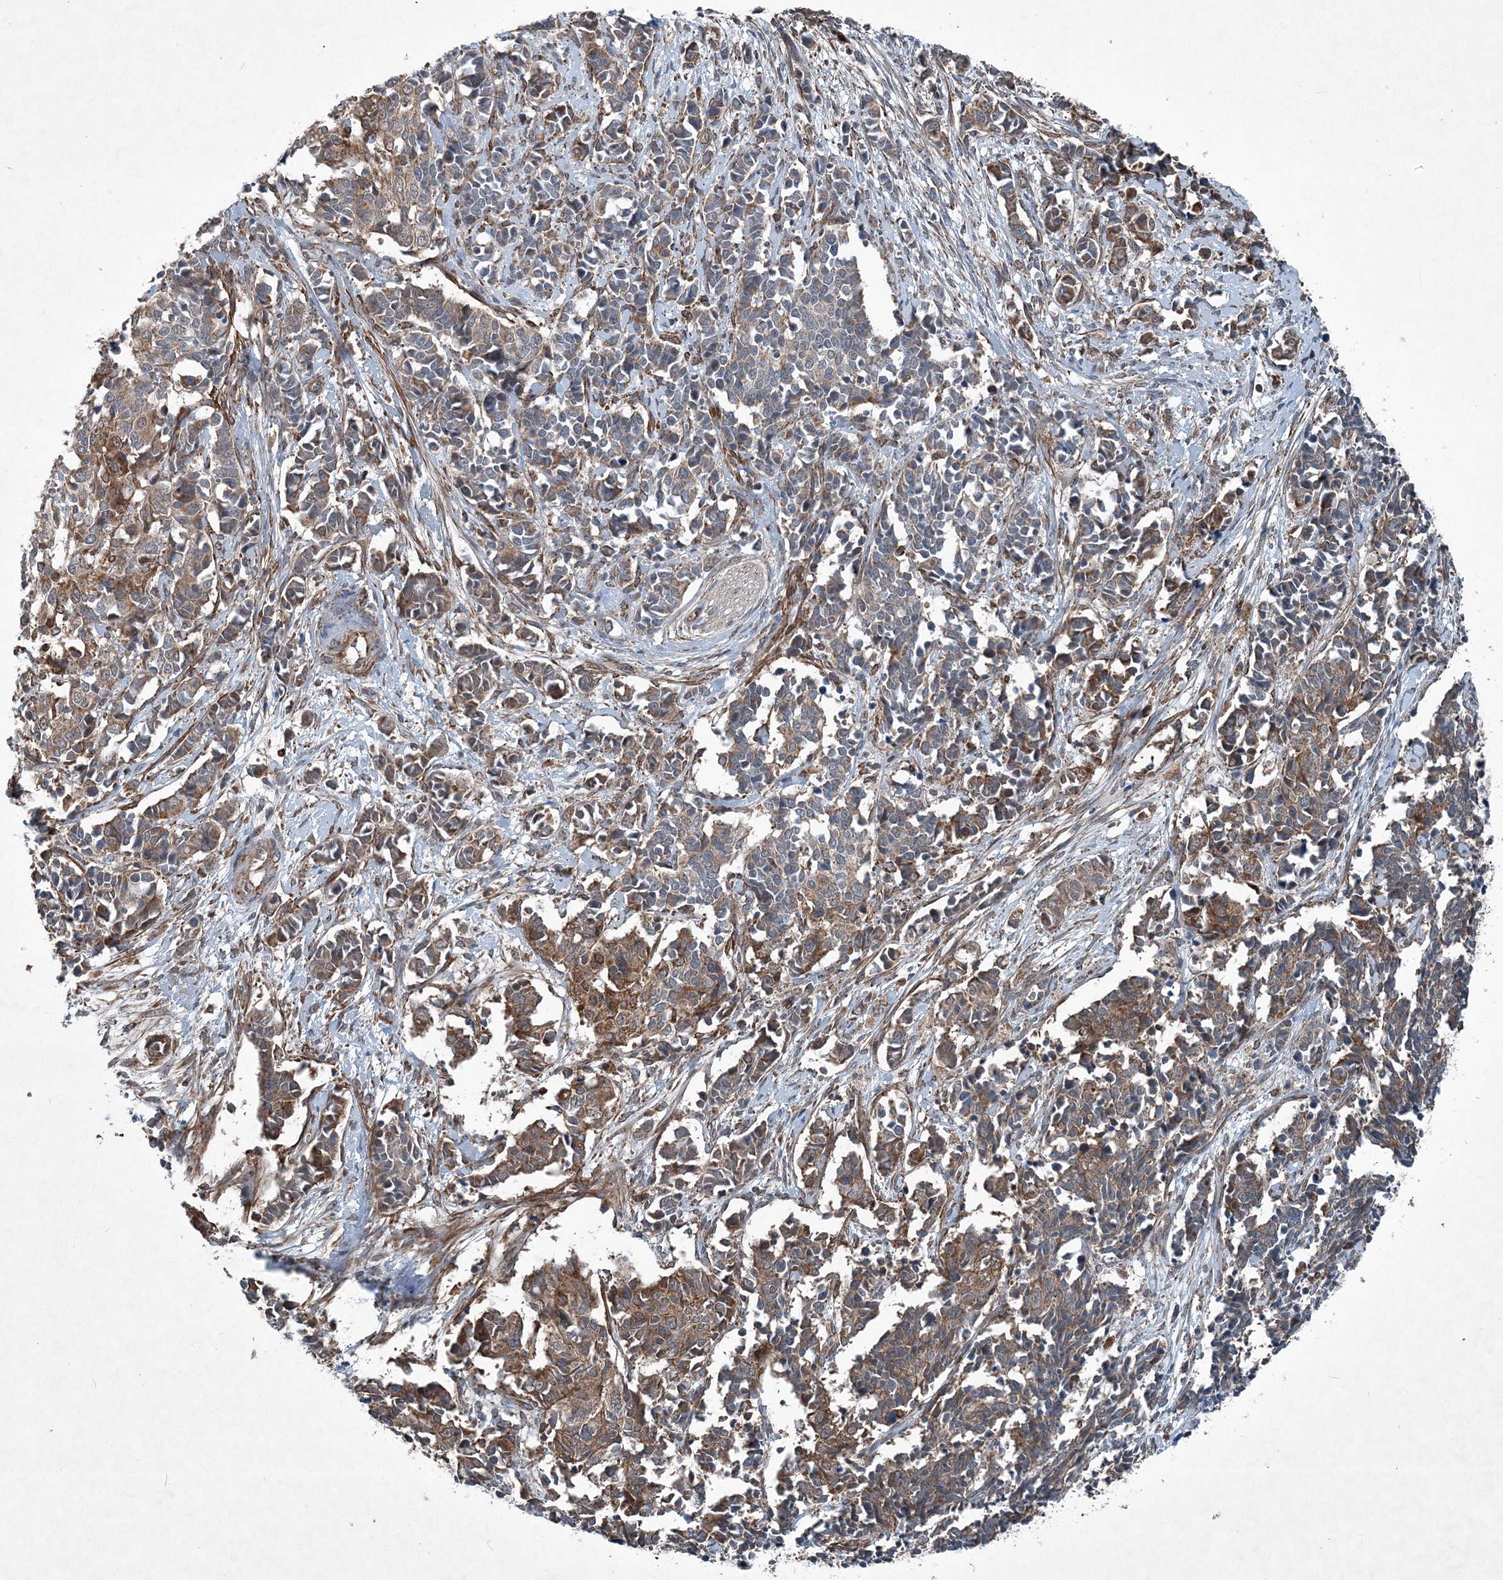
{"staining": {"intensity": "moderate", "quantity": "25%-75%", "location": "cytoplasmic/membranous"}, "tissue": "cervical cancer", "cell_type": "Tumor cells", "image_type": "cancer", "snomed": [{"axis": "morphology", "description": "Normal tissue, NOS"}, {"axis": "morphology", "description": "Squamous cell carcinoma, NOS"}, {"axis": "topography", "description": "Cervix"}], "caption": "Immunohistochemistry (IHC) histopathology image of neoplastic tissue: human cervical cancer stained using immunohistochemistry (IHC) reveals medium levels of moderate protein expression localized specifically in the cytoplasmic/membranous of tumor cells, appearing as a cytoplasmic/membranous brown color.", "gene": "NDUFA2", "patient": {"sex": "female", "age": 35}}